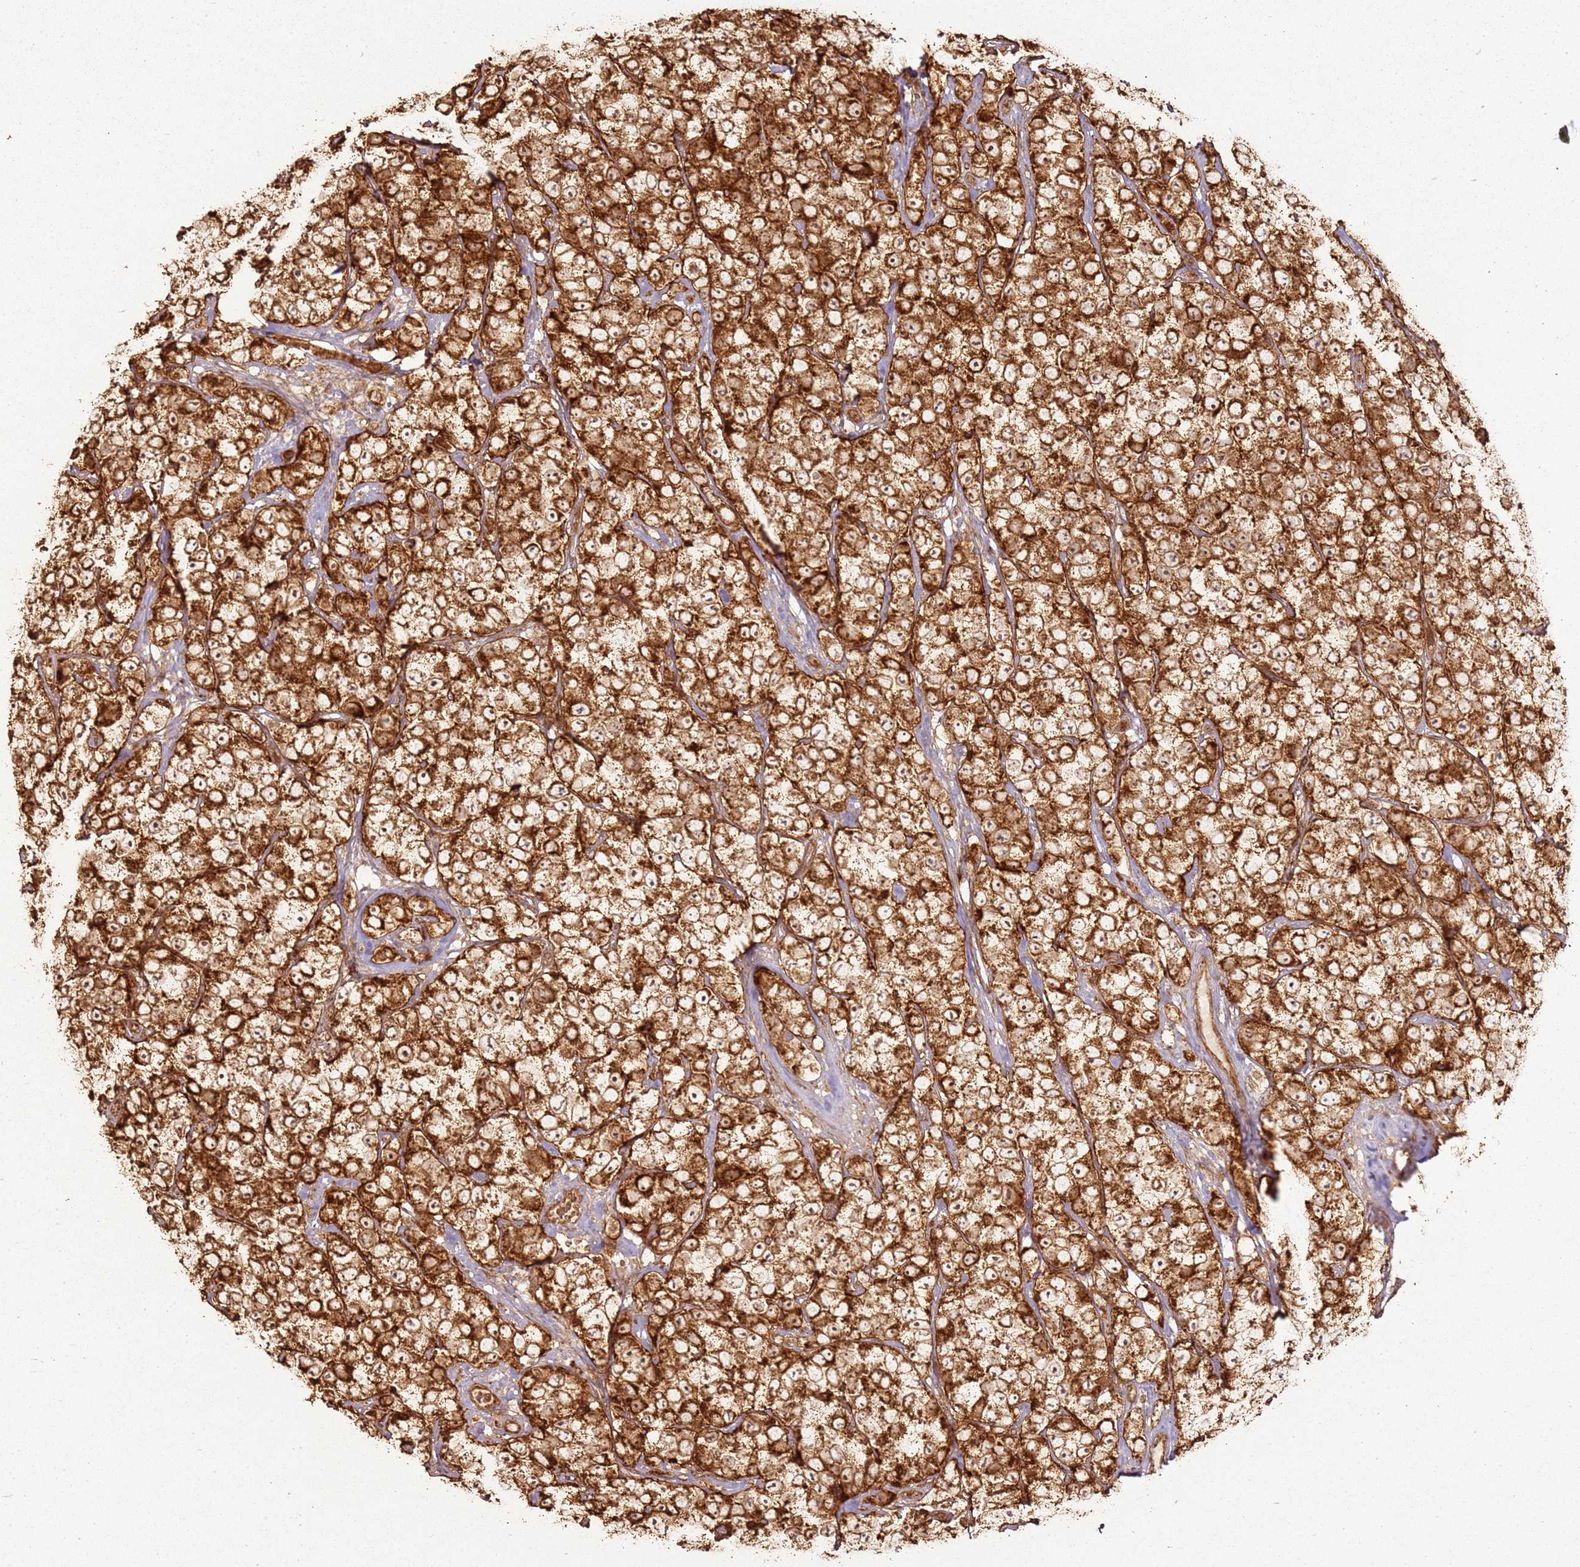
{"staining": {"intensity": "strong", "quantity": ">75%", "location": "cytoplasmic/membranous,nuclear"}, "tissue": "testis cancer", "cell_type": "Tumor cells", "image_type": "cancer", "snomed": [{"axis": "morphology", "description": "Seminoma, NOS"}, {"axis": "topography", "description": "Testis"}], "caption": "Immunohistochemical staining of human testis cancer reveals high levels of strong cytoplasmic/membranous and nuclear positivity in about >75% of tumor cells.", "gene": "MRPS6", "patient": {"sex": "male", "age": 28}}